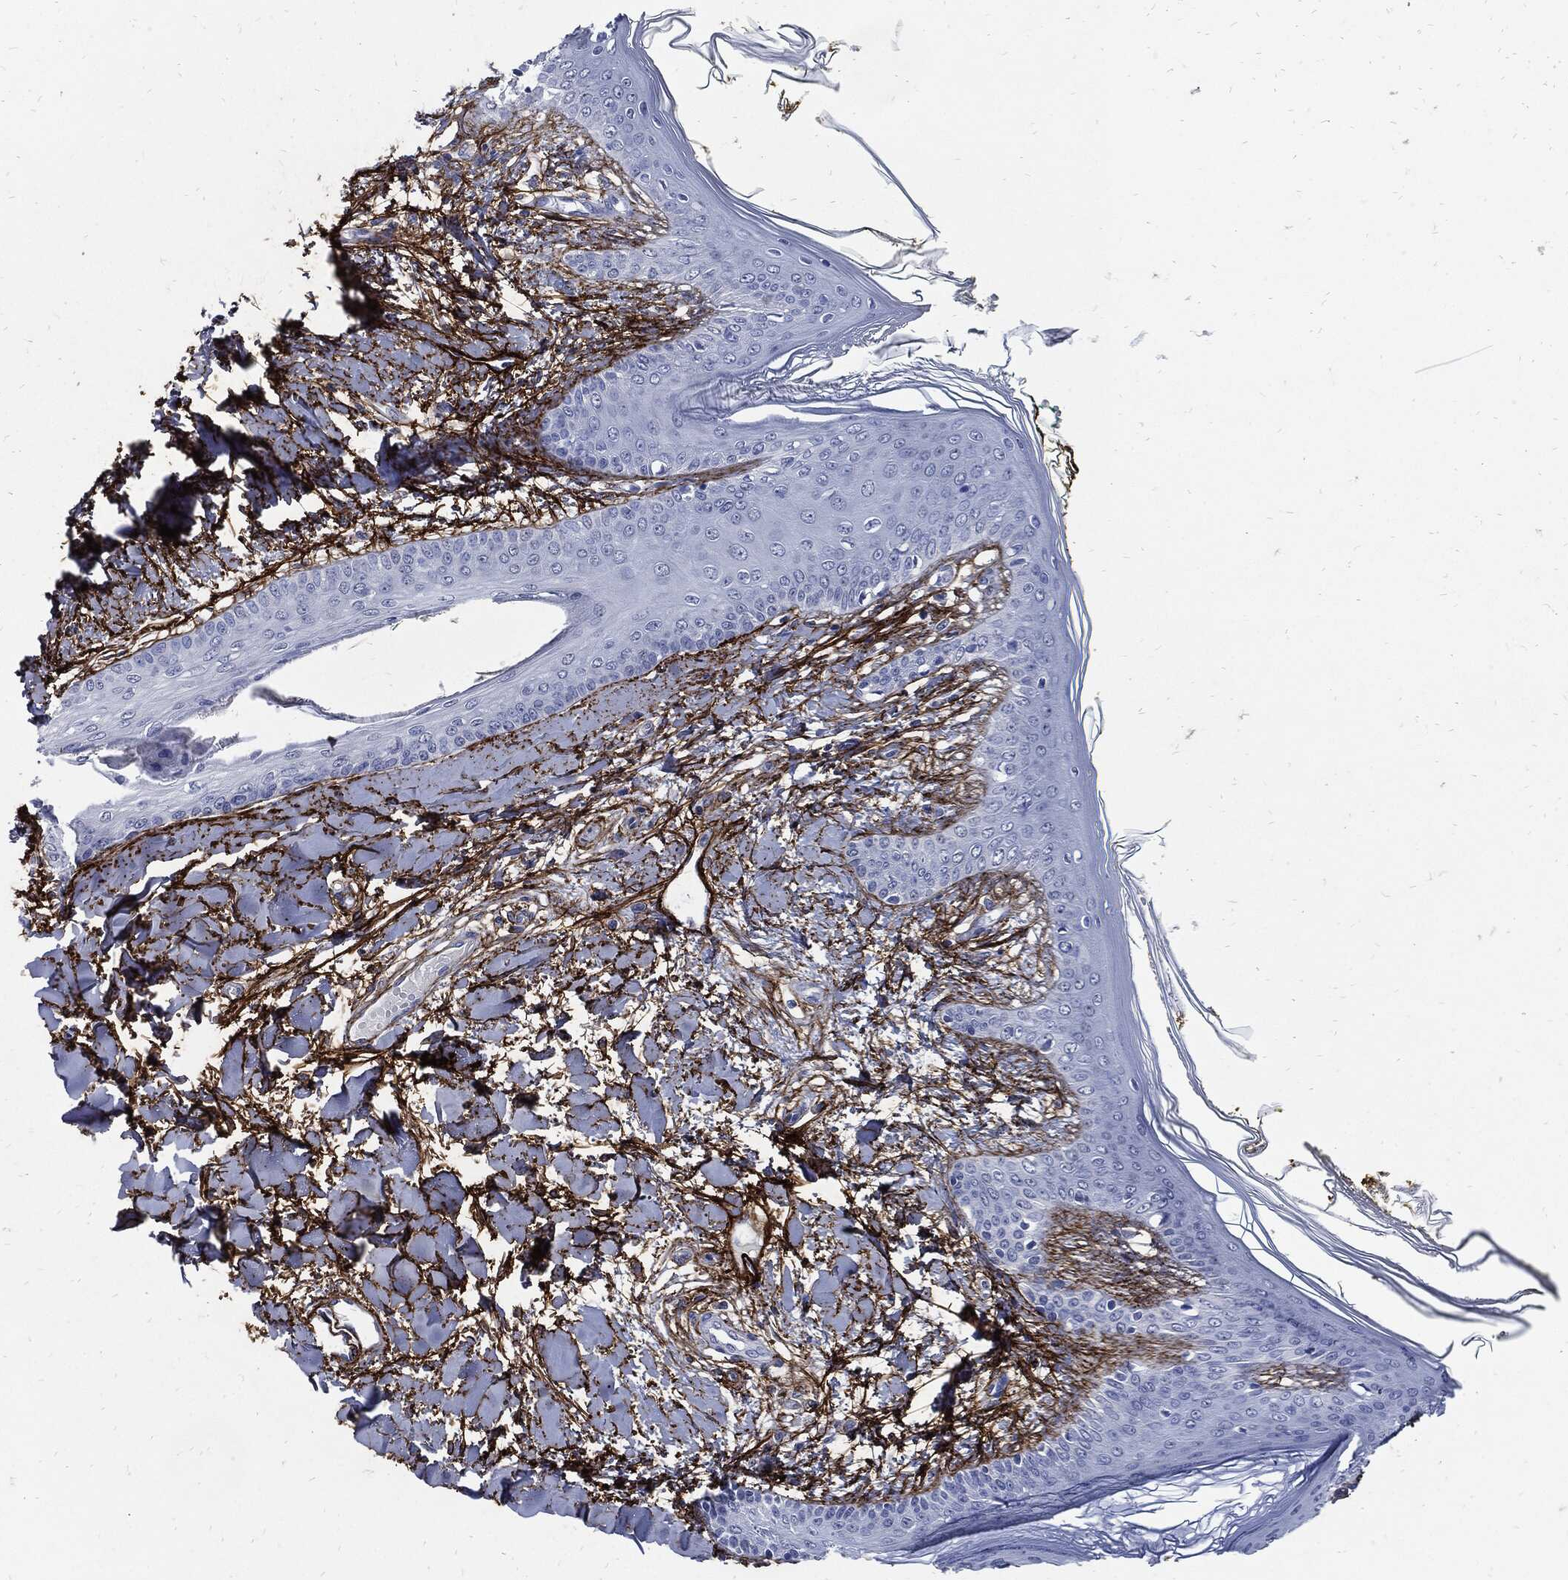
{"staining": {"intensity": "negative", "quantity": "none", "location": "none"}, "tissue": "skin", "cell_type": "Fibroblasts", "image_type": "normal", "snomed": [{"axis": "morphology", "description": "Normal tissue, NOS"}, {"axis": "morphology", "description": "Malignant melanoma, NOS"}, {"axis": "topography", "description": "Skin"}], "caption": "This is an immunohistochemistry (IHC) histopathology image of unremarkable human skin. There is no staining in fibroblasts.", "gene": "FBN1", "patient": {"sex": "female", "age": 34}}